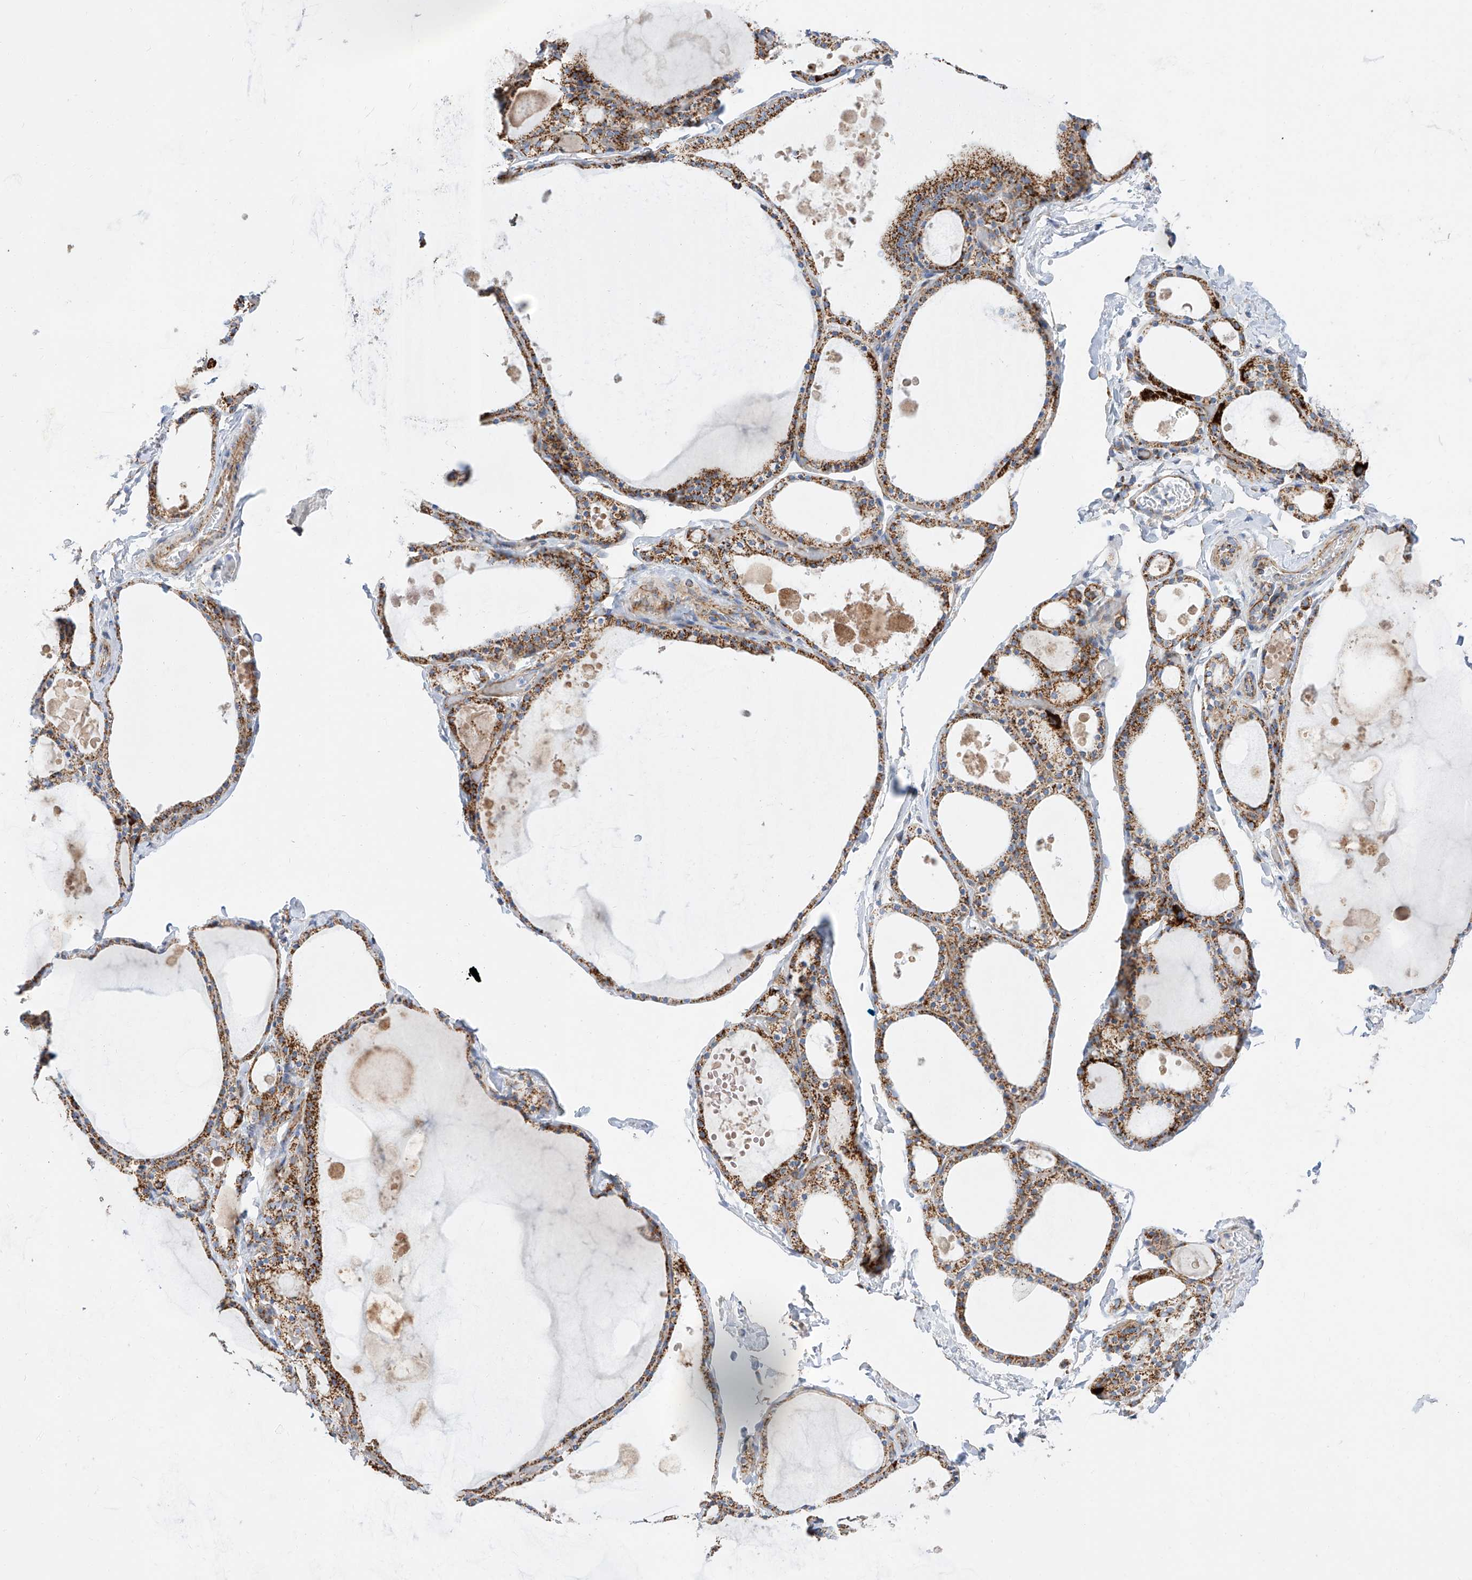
{"staining": {"intensity": "strong", "quantity": ">75%", "location": "cytoplasmic/membranous"}, "tissue": "thyroid gland", "cell_type": "Glandular cells", "image_type": "normal", "snomed": [{"axis": "morphology", "description": "Normal tissue, NOS"}, {"axis": "topography", "description": "Thyroid gland"}], "caption": "Immunohistochemical staining of normal thyroid gland reveals high levels of strong cytoplasmic/membranous expression in approximately >75% of glandular cells.", "gene": "CST9", "patient": {"sex": "male", "age": 56}}